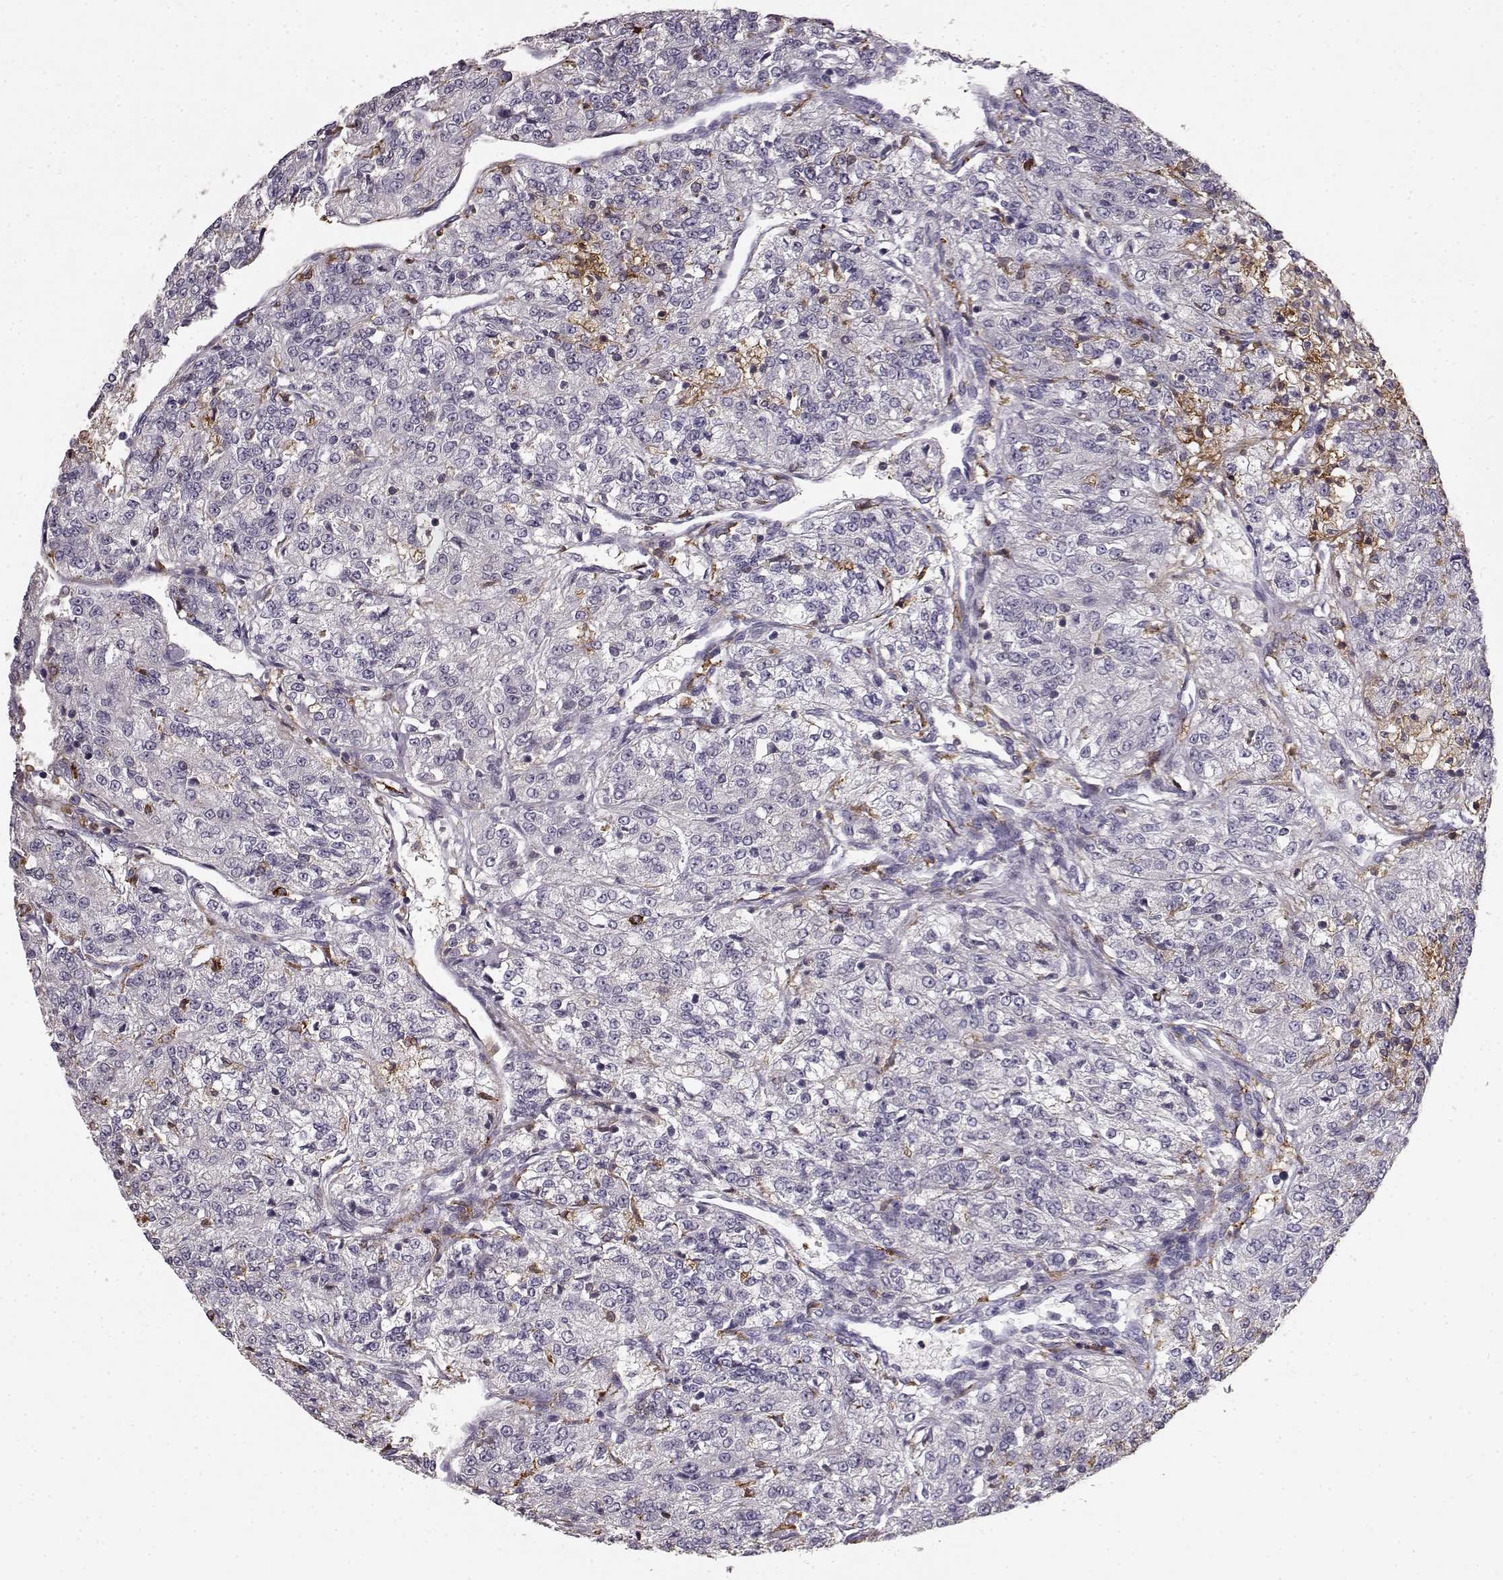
{"staining": {"intensity": "weak", "quantity": "<25%", "location": "cytoplasmic/membranous"}, "tissue": "renal cancer", "cell_type": "Tumor cells", "image_type": "cancer", "snomed": [{"axis": "morphology", "description": "Adenocarcinoma, NOS"}, {"axis": "topography", "description": "Kidney"}], "caption": "Micrograph shows no protein positivity in tumor cells of renal cancer tissue.", "gene": "CCNF", "patient": {"sex": "female", "age": 63}}